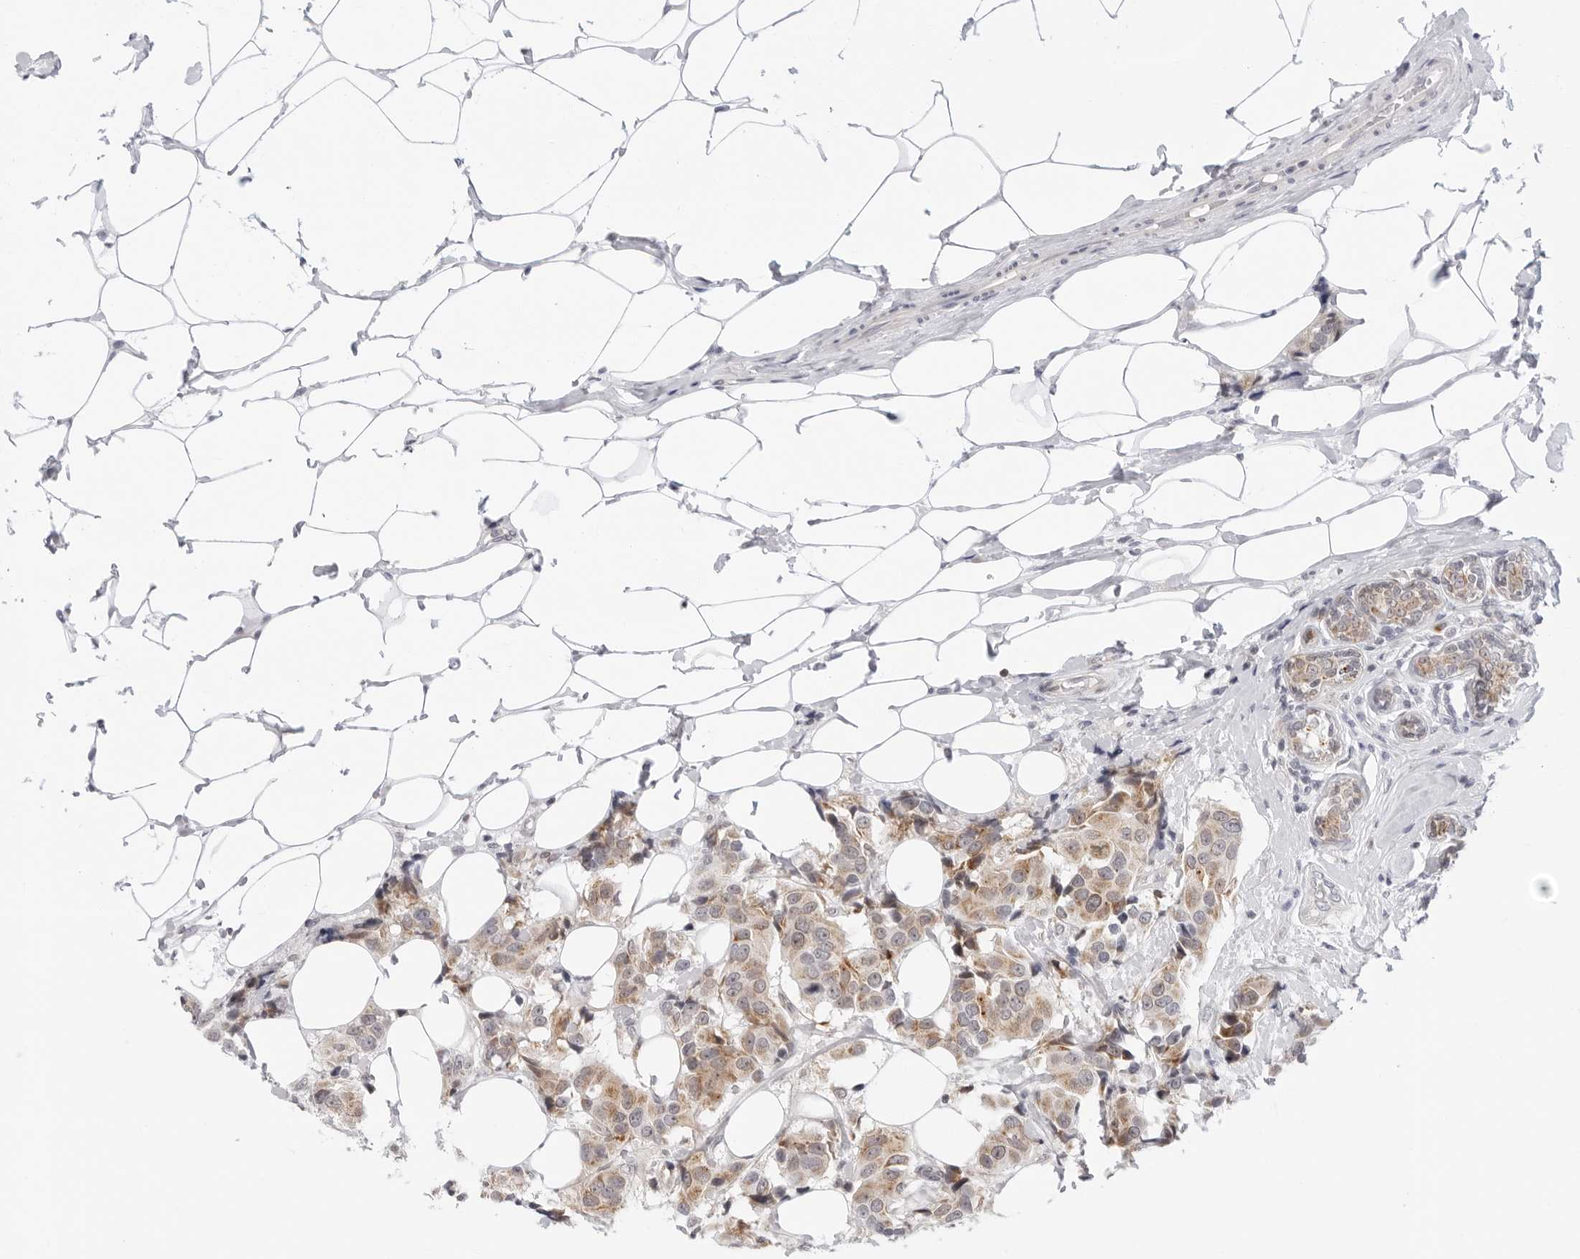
{"staining": {"intensity": "moderate", "quantity": ">75%", "location": "cytoplasmic/membranous"}, "tissue": "breast cancer", "cell_type": "Tumor cells", "image_type": "cancer", "snomed": [{"axis": "morphology", "description": "Normal tissue, NOS"}, {"axis": "morphology", "description": "Duct carcinoma"}, {"axis": "topography", "description": "Breast"}], "caption": "Tumor cells demonstrate medium levels of moderate cytoplasmic/membranous staining in about >75% of cells in intraductal carcinoma (breast). (DAB (3,3'-diaminobenzidine) = brown stain, brightfield microscopy at high magnification).", "gene": "CIART", "patient": {"sex": "female", "age": 39}}